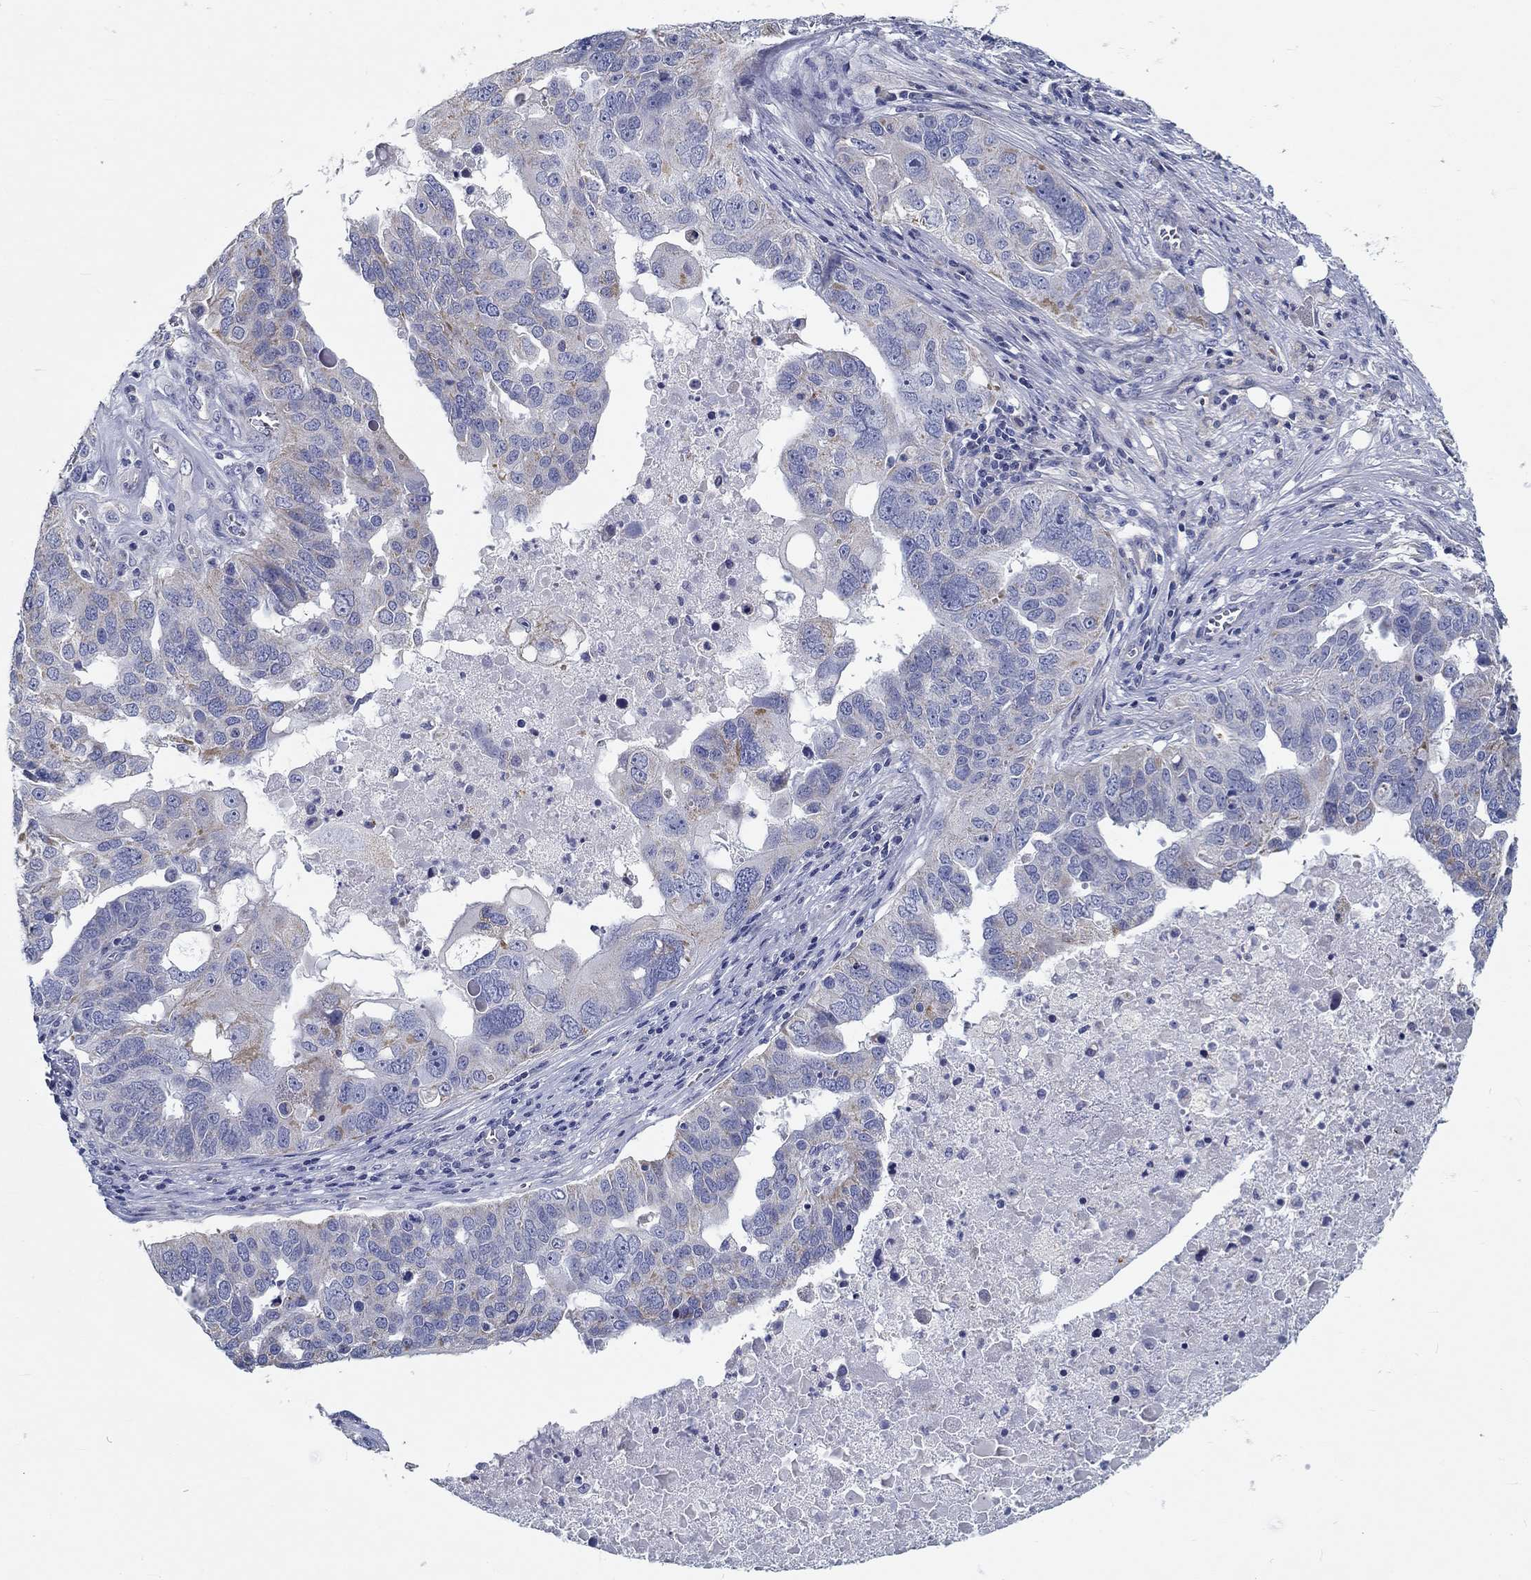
{"staining": {"intensity": "weak", "quantity": "<25%", "location": "cytoplasmic/membranous"}, "tissue": "ovarian cancer", "cell_type": "Tumor cells", "image_type": "cancer", "snomed": [{"axis": "morphology", "description": "Carcinoma, endometroid"}, {"axis": "topography", "description": "Soft tissue"}, {"axis": "topography", "description": "Ovary"}], "caption": "Endometroid carcinoma (ovarian) was stained to show a protein in brown. There is no significant staining in tumor cells.", "gene": "MYBPC1", "patient": {"sex": "female", "age": 52}}